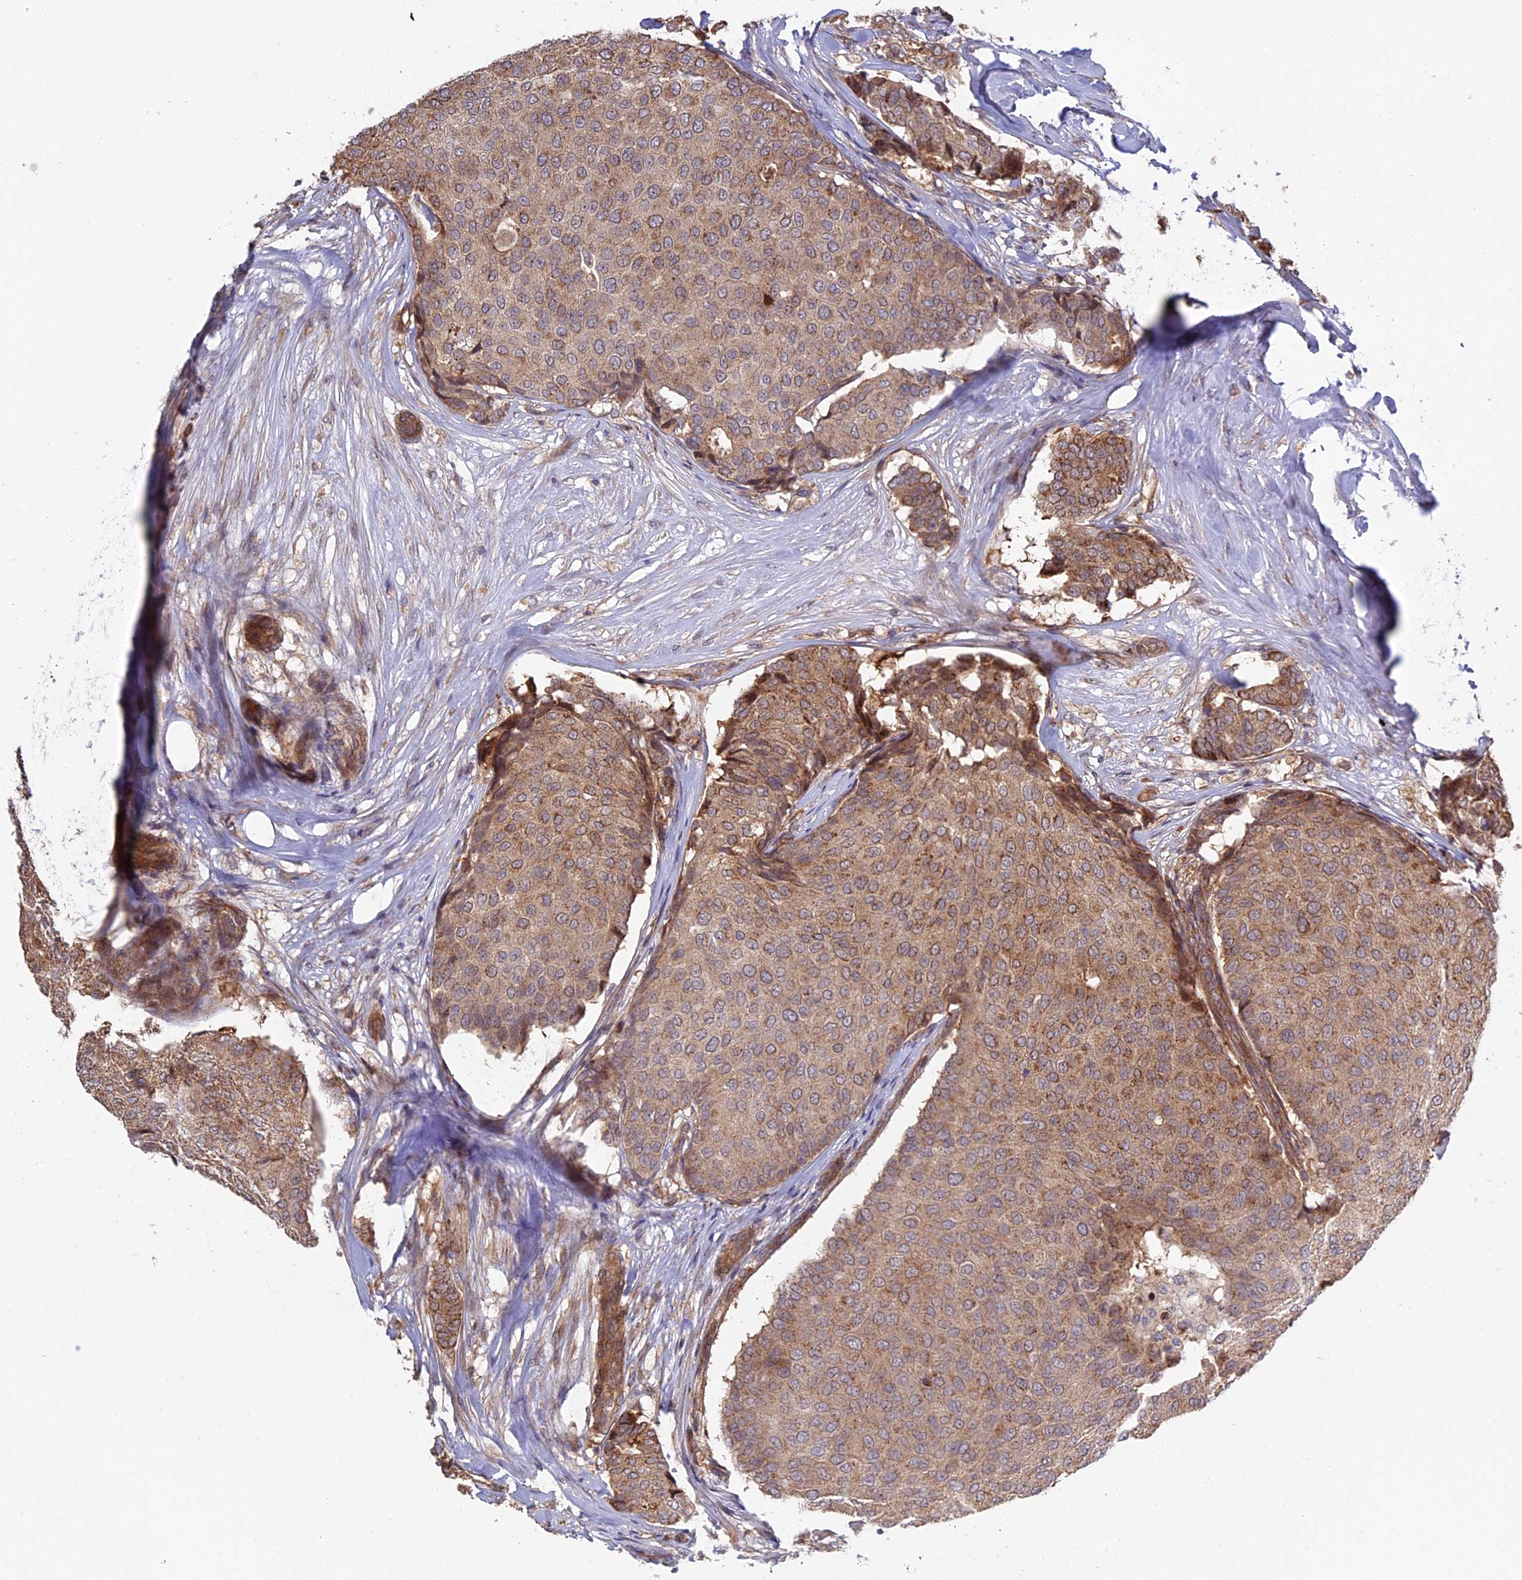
{"staining": {"intensity": "moderate", "quantity": ">75%", "location": "cytoplasmic/membranous"}, "tissue": "breast cancer", "cell_type": "Tumor cells", "image_type": "cancer", "snomed": [{"axis": "morphology", "description": "Duct carcinoma"}, {"axis": "topography", "description": "Breast"}], "caption": "This image reveals immunohistochemistry (IHC) staining of breast cancer (intraductal carcinoma), with medium moderate cytoplasmic/membranous staining in about >75% of tumor cells.", "gene": "FERMT1", "patient": {"sex": "female", "age": 75}}